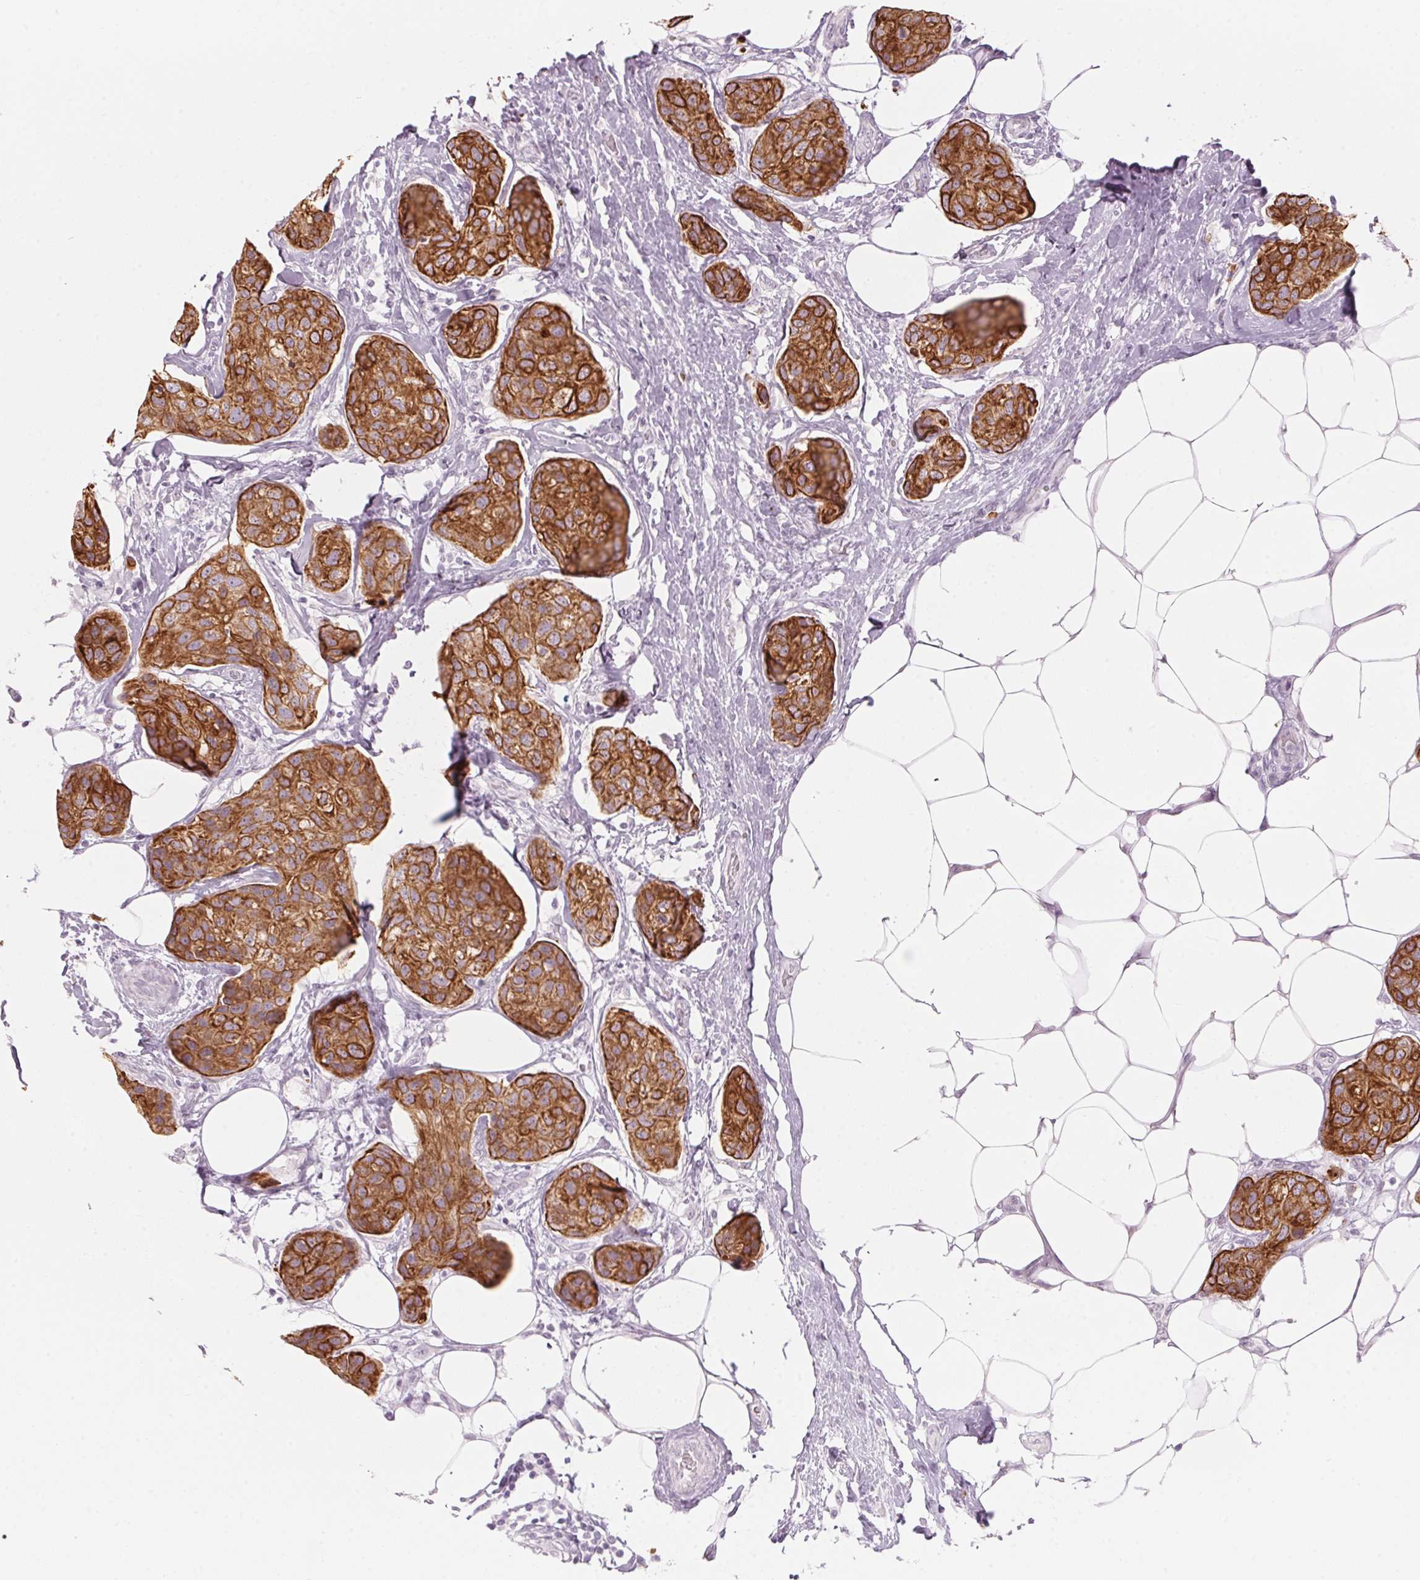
{"staining": {"intensity": "strong", "quantity": ">75%", "location": "cytoplasmic/membranous"}, "tissue": "breast cancer", "cell_type": "Tumor cells", "image_type": "cancer", "snomed": [{"axis": "morphology", "description": "Duct carcinoma"}, {"axis": "topography", "description": "Breast"}], "caption": "Breast cancer (infiltrating ductal carcinoma) stained for a protein (brown) displays strong cytoplasmic/membranous positive positivity in about >75% of tumor cells.", "gene": "SCTR", "patient": {"sex": "female", "age": 80}}